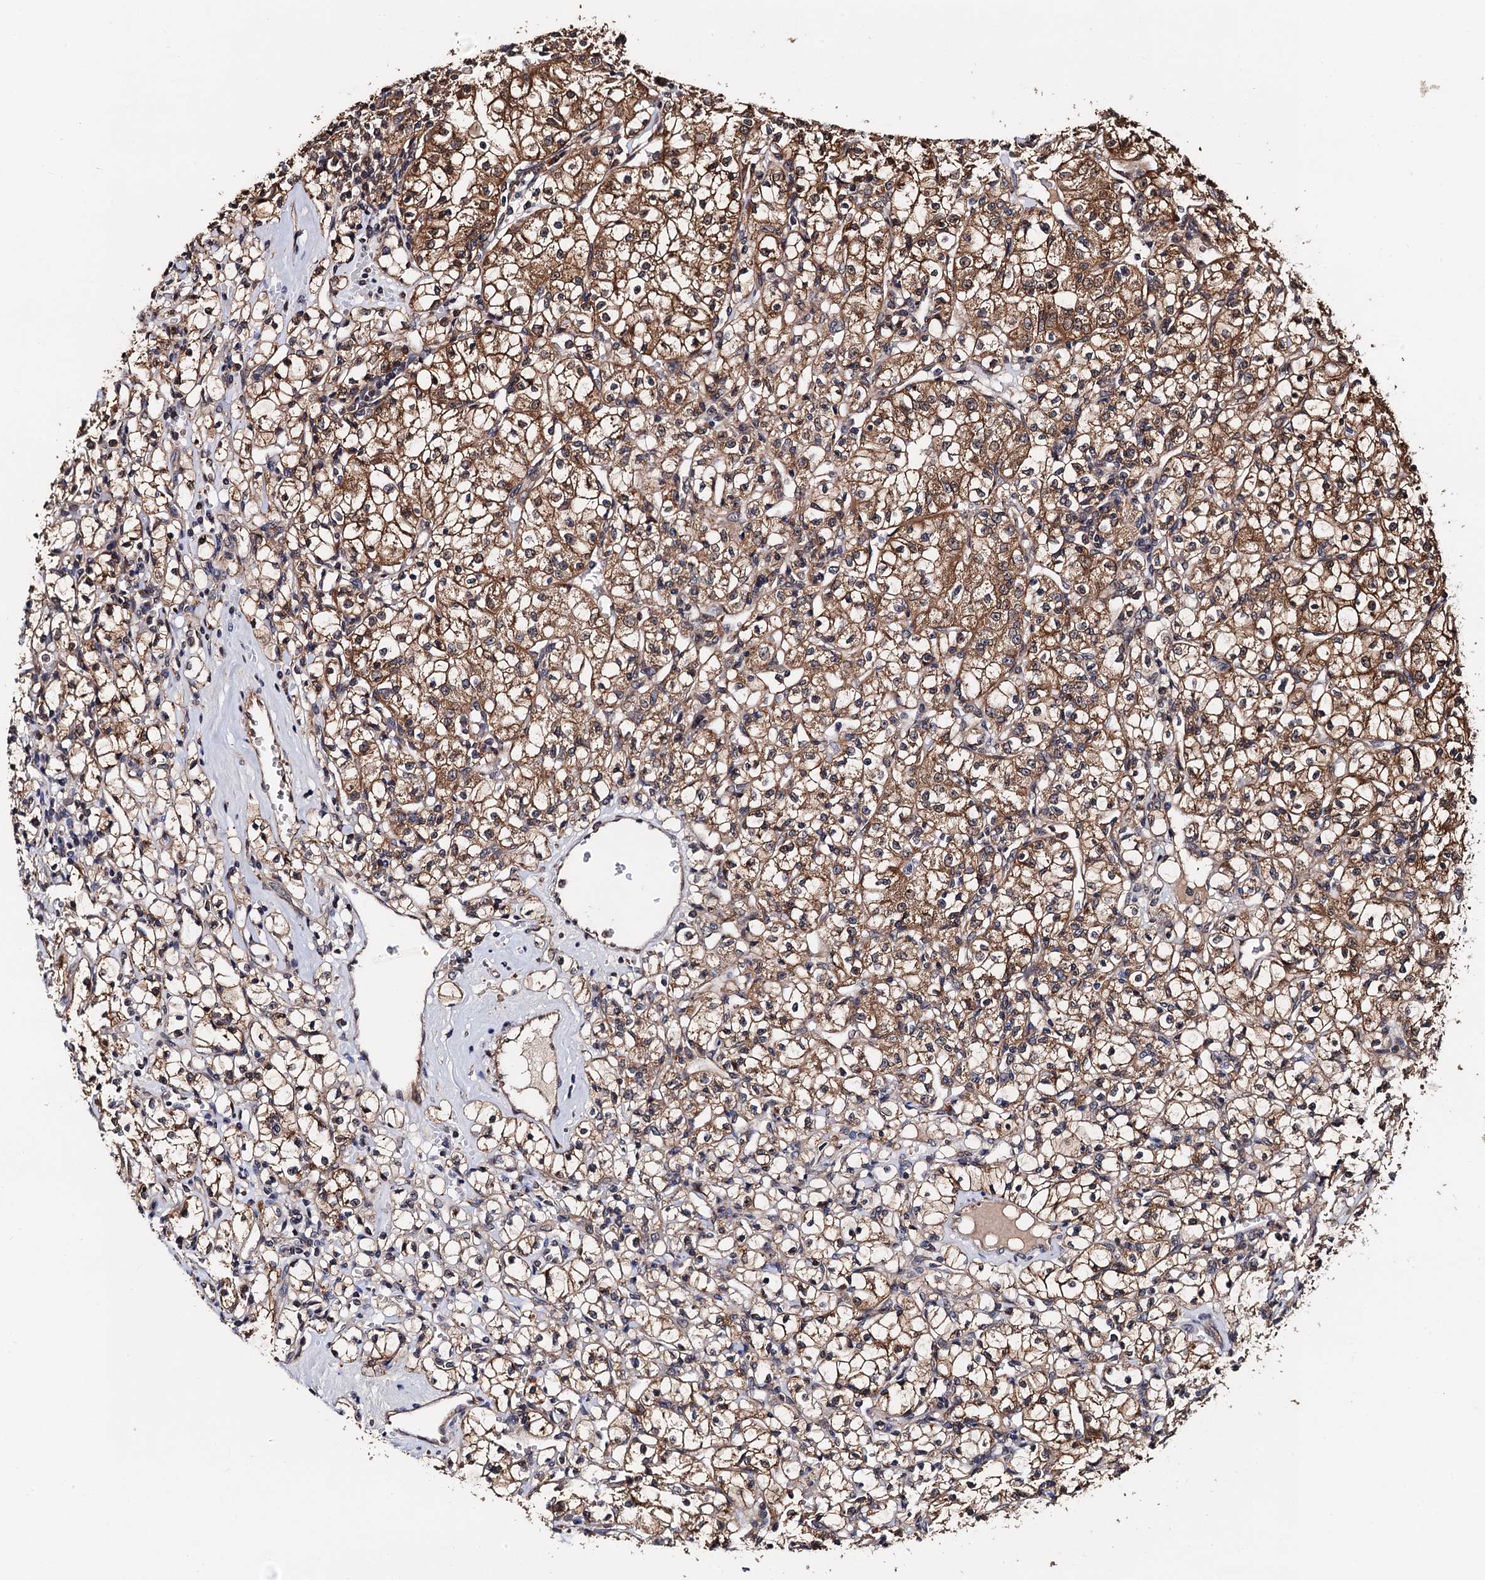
{"staining": {"intensity": "moderate", "quantity": ">75%", "location": "cytoplasmic/membranous"}, "tissue": "renal cancer", "cell_type": "Tumor cells", "image_type": "cancer", "snomed": [{"axis": "morphology", "description": "Adenocarcinoma, NOS"}, {"axis": "topography", "description": "Kidney"}], "caption": "Adenocarcinoma (renal) stained for a protein shows moderate cytoplasmic/membranous positivity in tumor cells.", "gene": "MIER2", "patient": {"sex": "female", "age": 59}}